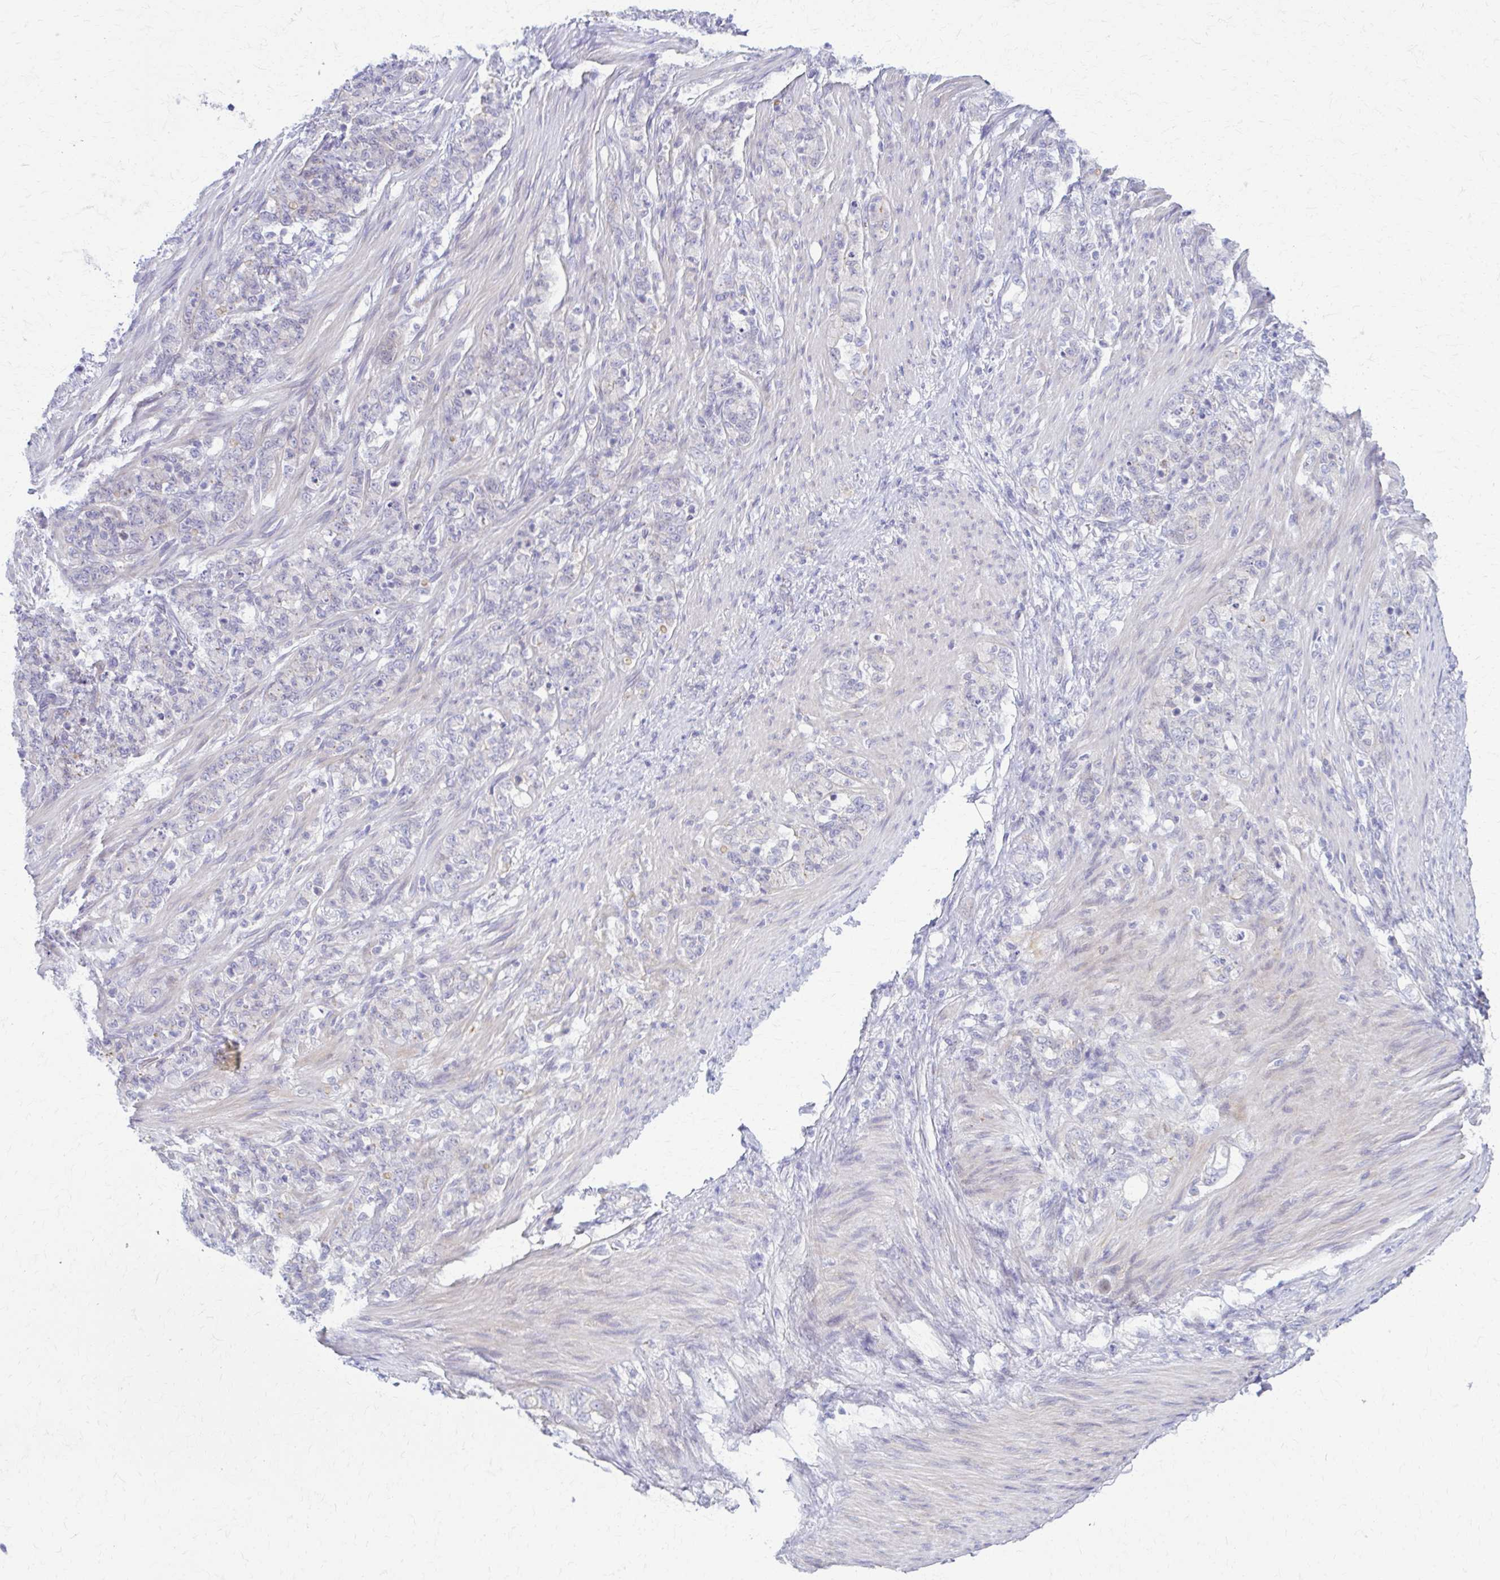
{"staining": {"intensity": "negative", "quantity": "none", "location": "none"}, "tissue": "stomach cancer", "cell_type": "Tumor cells", "image_type": "cancer", "snomed": [{"axis": "morphology", "description": "Adenocarcinoma, NOS"}, {"axis": "topography", "description": "Stomach"}], "caption": "This is an immunohistochemistry photomicrograph of stomach adenocarcinoma. There is no staining in tumor cells.", "gene": "RHOBTB2", "patient": {"sex": "female", "age": 79}}